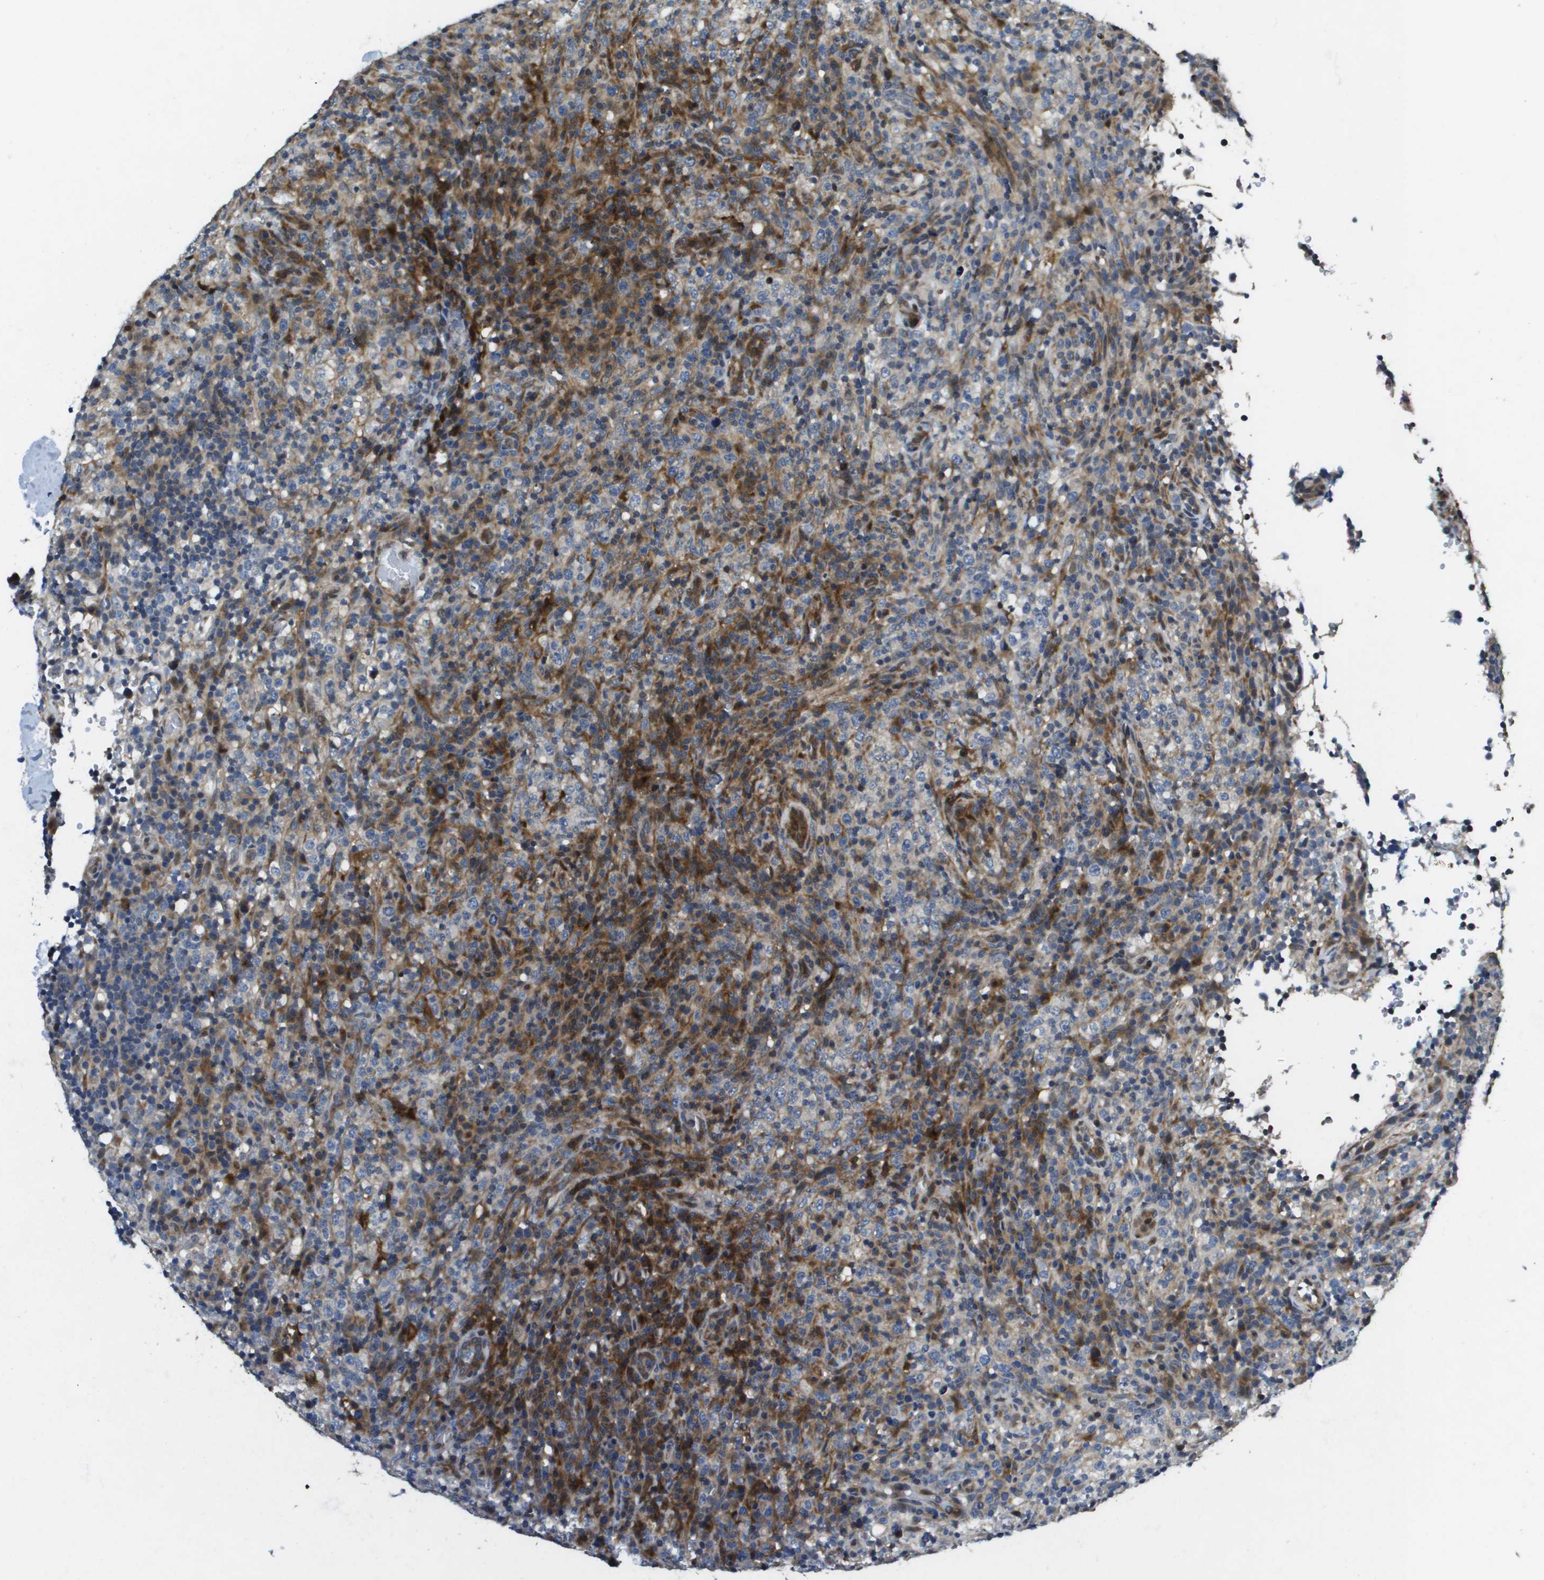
{"staining": {"intensity": "weak", "quantity": "<25%", "location": "cytoplasmic/membranous"}, "tissue": "lymphoma", "cell_type": "Tumor cells", "image_type": "cancer", "snomed": [{"axis": "morphology", "description": "Malignant lymphoma, non-Hodgkin's type, High grade"}, {"axis": "topography", "description": "Lymph node"}], "caption": "Immunohistochemistry histopathology image of neoplastic tissue: human lymphoma stained with DAB (3,3'-diaminobenzidine) exhibits no significant protein expression in tumor cells. (DAB IHC, high magnification).", "gene": "SCN4B", "patient": {"sex": "female", "age": 76}}